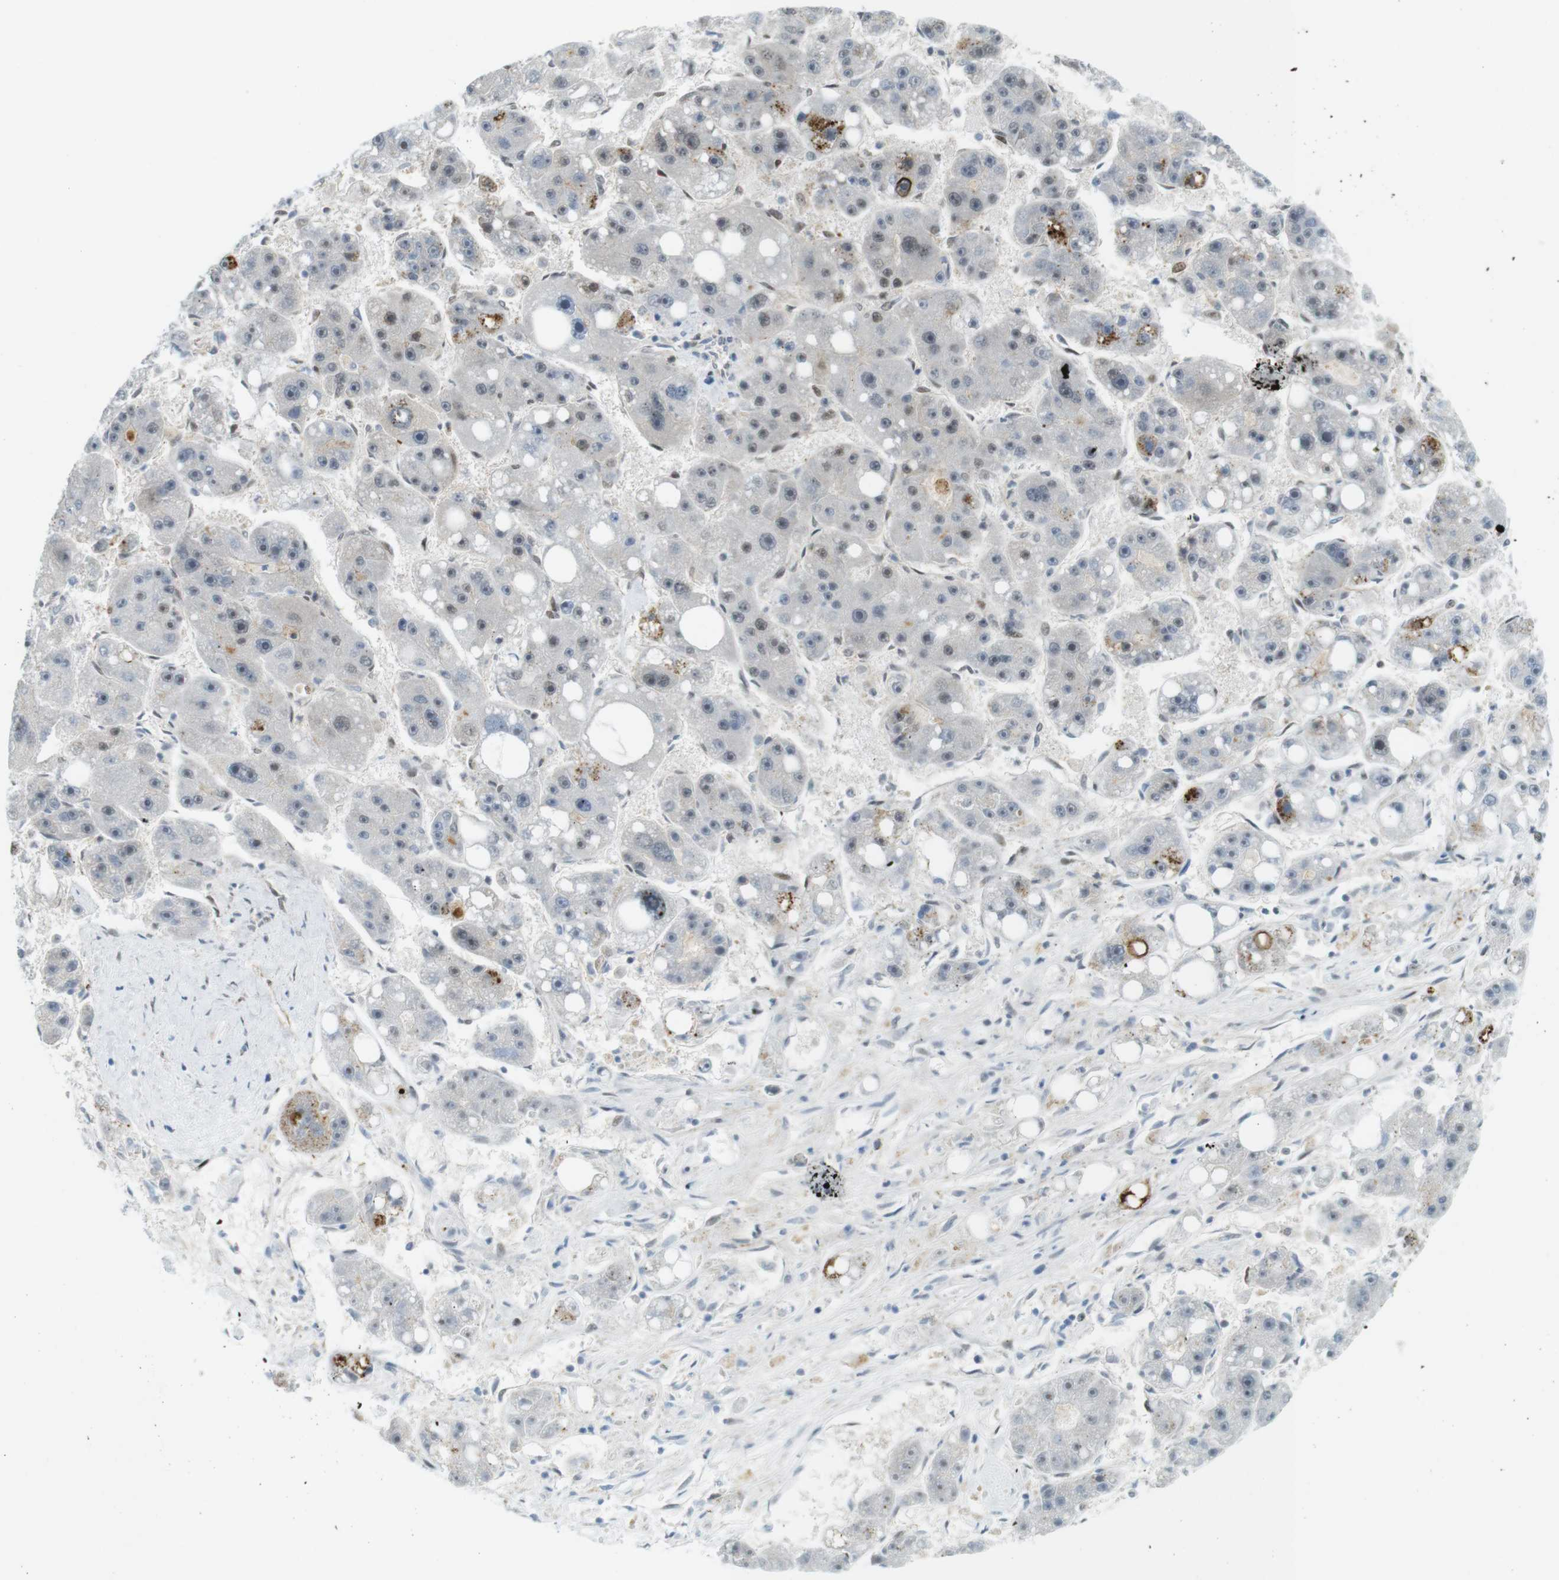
{"staining": {"intensity": "moderate", "quantity": "<25%", "location": "nuclear"}, "tissue": "liver cancer", "cell_type": "Tumor cells", "image_type": "cancer", "snomed": [{"axis": "morphology", "description": "Carcinoma, Hepatocellular, NOS"}, {"axis": "topography", "description": "Liver"}], "caption": "Human liver cancer stained for a protein (brown) displays moderate nuclear positive staining in approximately <25% of tumor cells.", "gene": "UBB", "patient": {"sex": "female", "age": 61}}